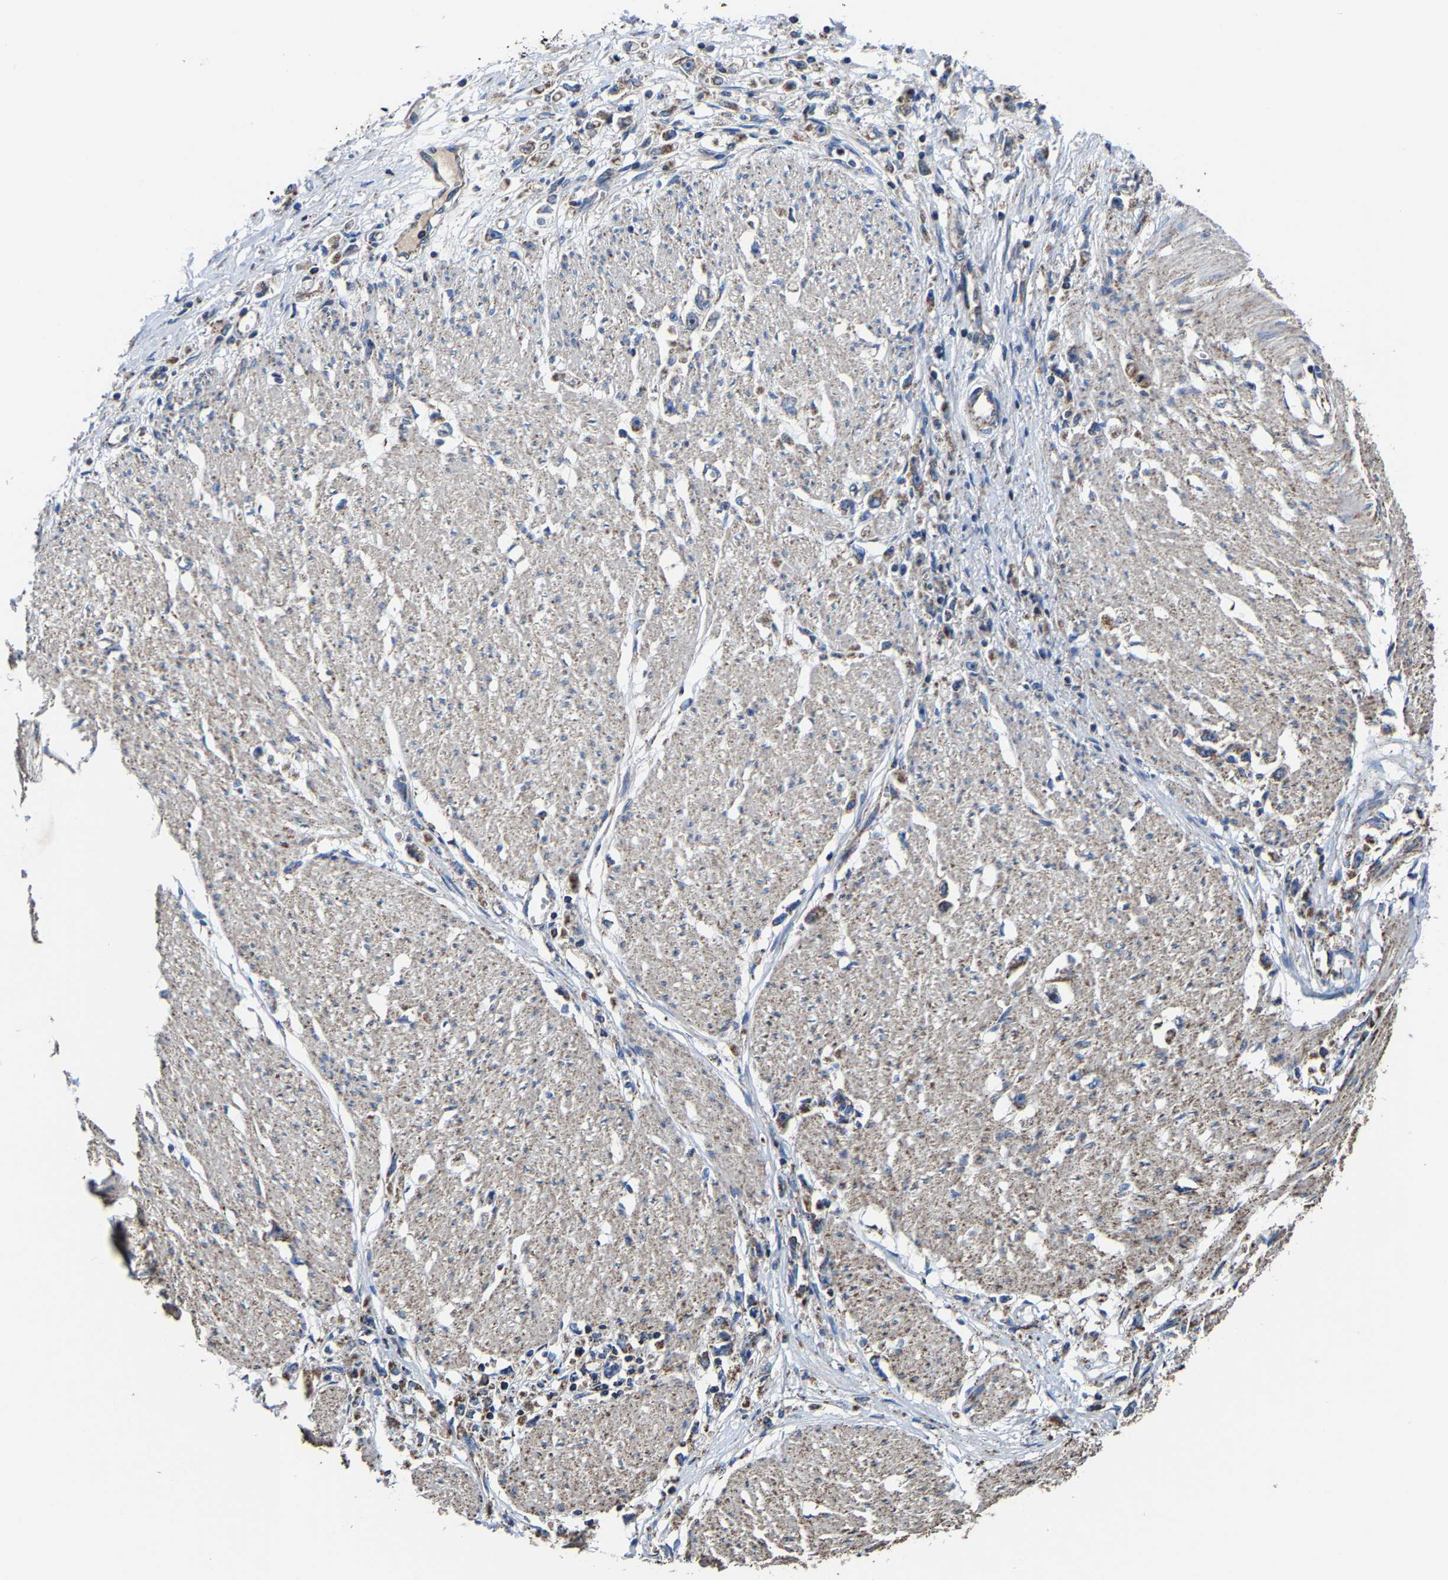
{"staining": {"intensity": "moderate", "quantity": "<25%", "location": "cytoplasmic/membranous"}, "tissue": "stomach cancer", "cell_type": "Tumor cells", "image_type": "cancer", "snomed": [{"axis": "morphology", "description": "Adenocarcinoma, NOS"}, {"axis": "topography", "description": "Stomach"}], "caption": "There is low levels of moderate cytoplasmic/membranous staining in tumor cells of stomach cancer, as demonstrated by immunohistochemical staining (brown color).", "gene": "ZCCHC7", "patient": {"sex": "female", "age": 59}}